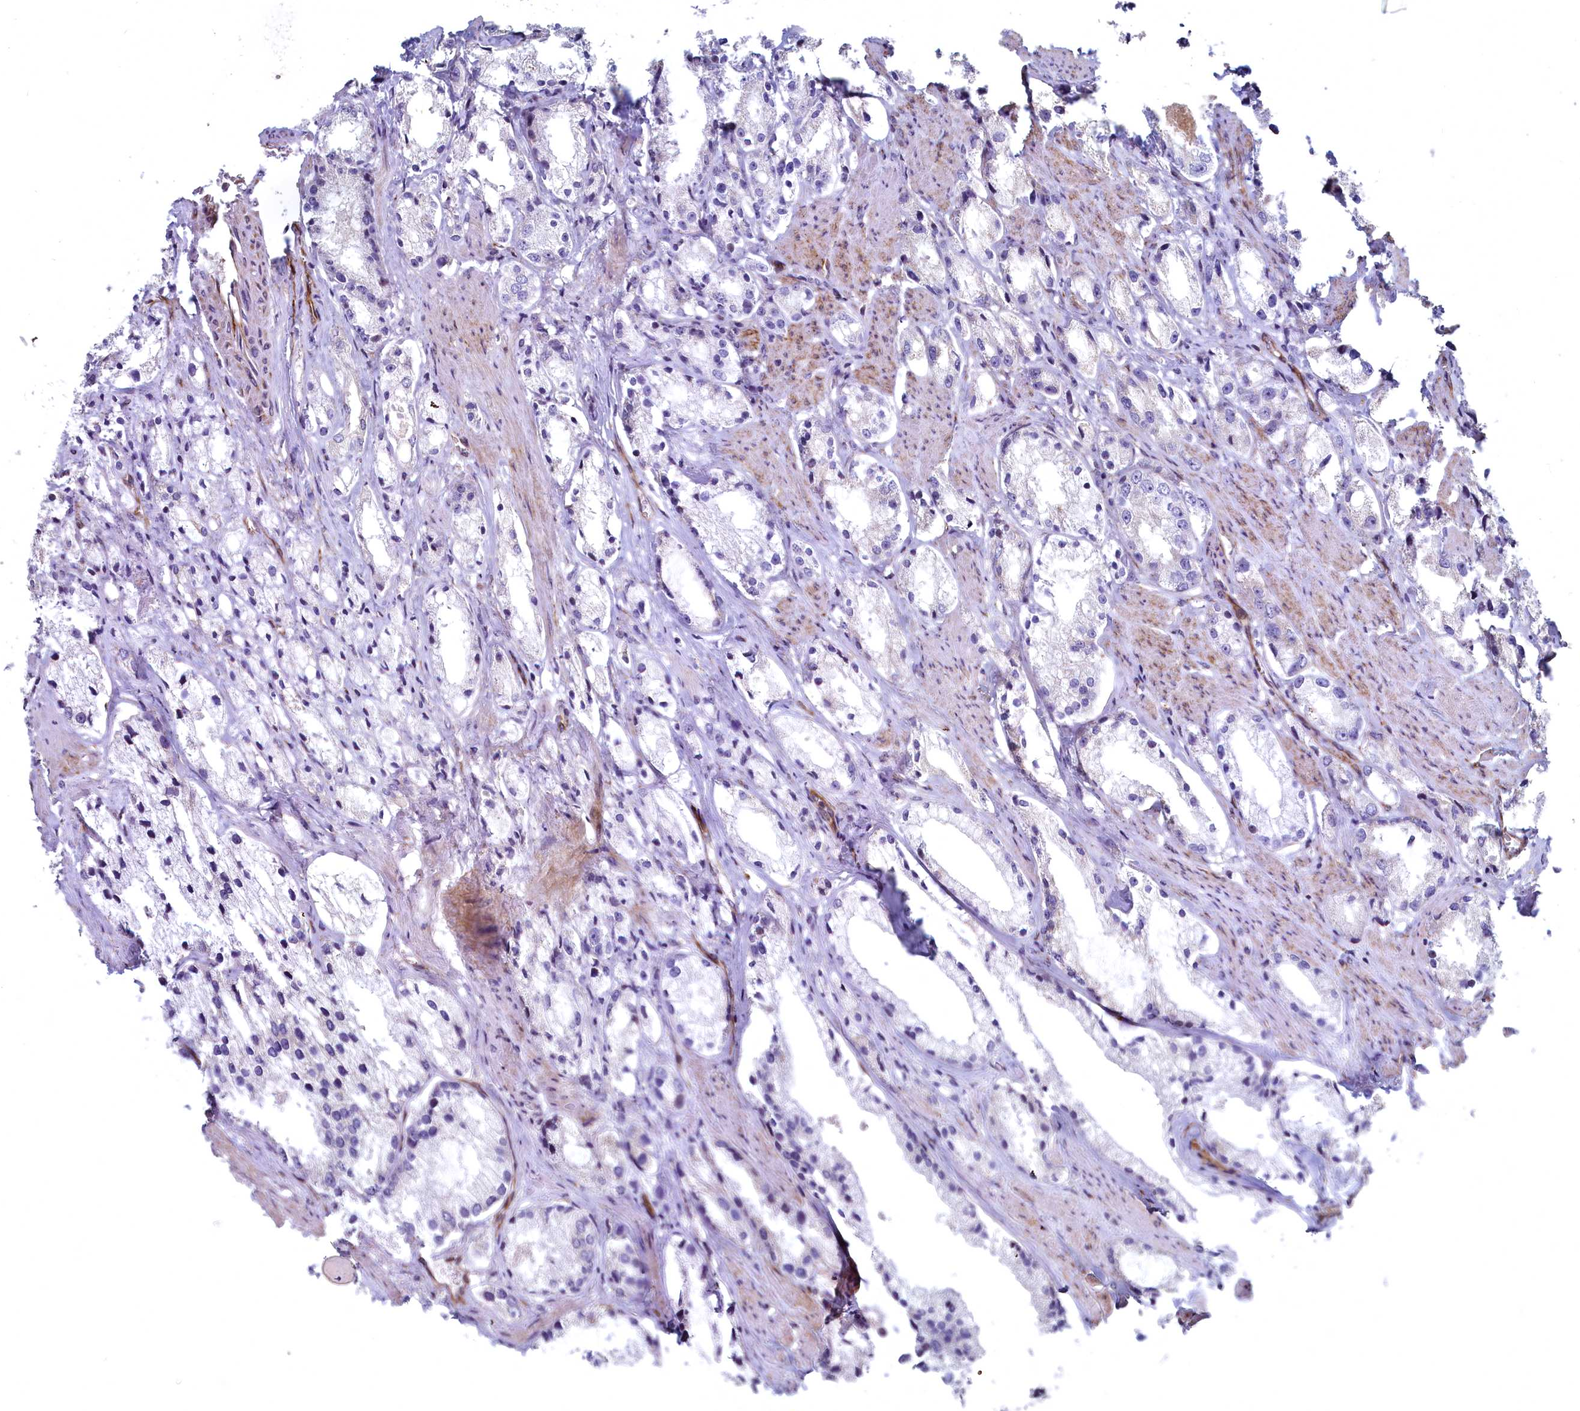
{"staining": {"intensity": "negative", "quantity": "none", "location": "none"}, "tissue": "prostate cancer", "cell_type": "Tumor cells", "image_type": "cancer", "snomed": [{"axis": "morphology", "description": "Adenocarcinoma, High grade"}, {"axis": "topography", "description": "Prostate"}], "caption": "This is an IHC photomicrograph of prostate cancer (high-grade adenocarcinoma). There is no staining in tumor cells.", "gene": "ASXL3", "patient": {"sex": "male", "age": 66}}